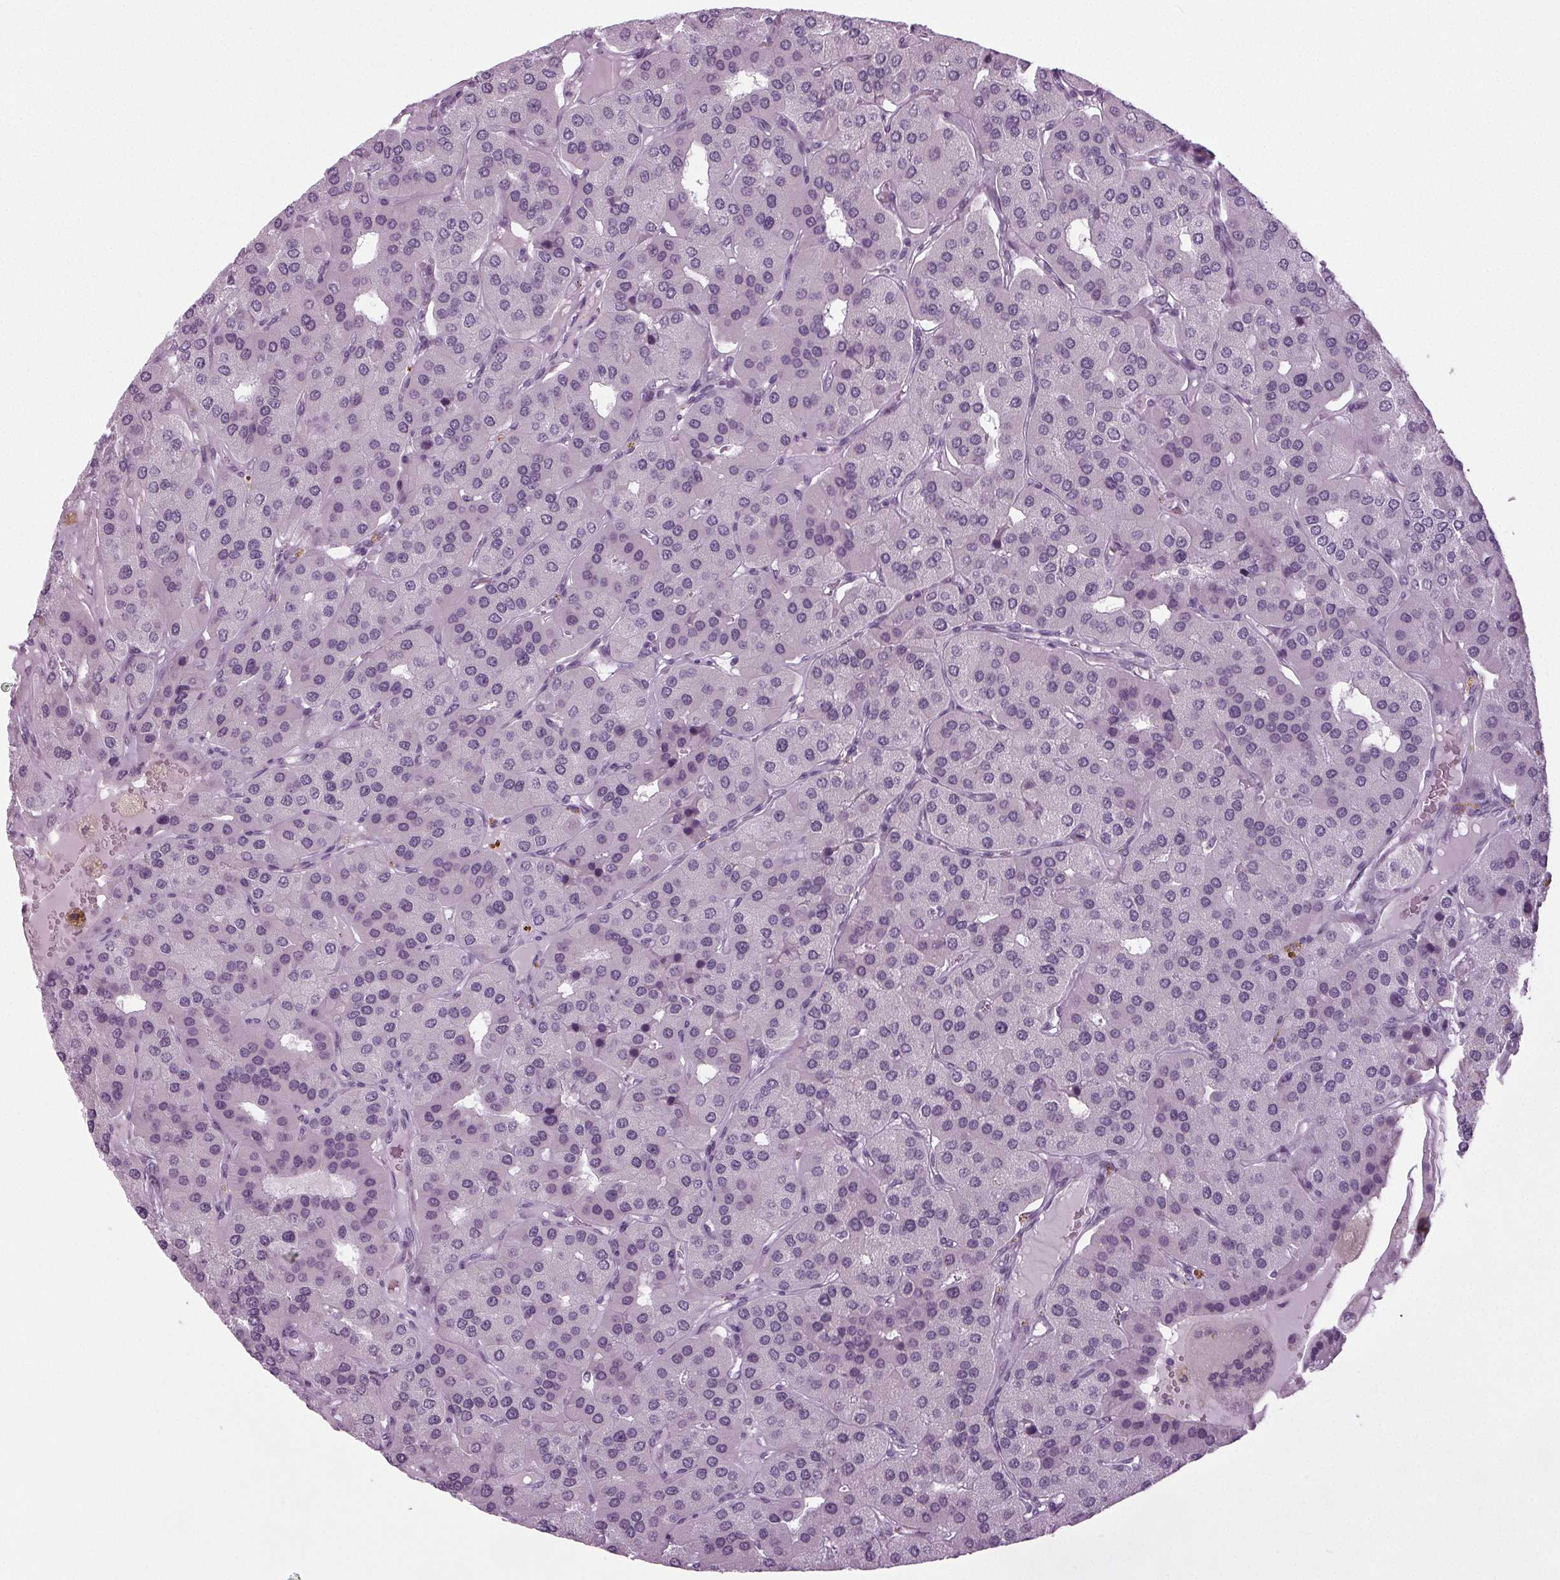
{"staining": {"intensity": "negative", "quantity": "none", "location": "none"}, "tissue": "parathyroid gland", "cell_type": "Glandular cells", "image_type": "normal", "snomed": [{"axis": "morphology", "description": "Normal tissue, NOS"}, {"axis": "morphology", "description": "Adenoma, NOS"}, {"axis": "topography", "description": "Parathyroid gland"}], "caption": "IHC image of unremarkable human parathyroid gland stained for a protein (brown), which reveals no expression in glandular cells. The staining was performed using DAB to visualize the protein expression in brown, while the nuclei were stained in blue with hematoxylin (Magnification: 20x).", "gene": "IGF2BP1", "patient": {"sex": "female", "age": 86}}